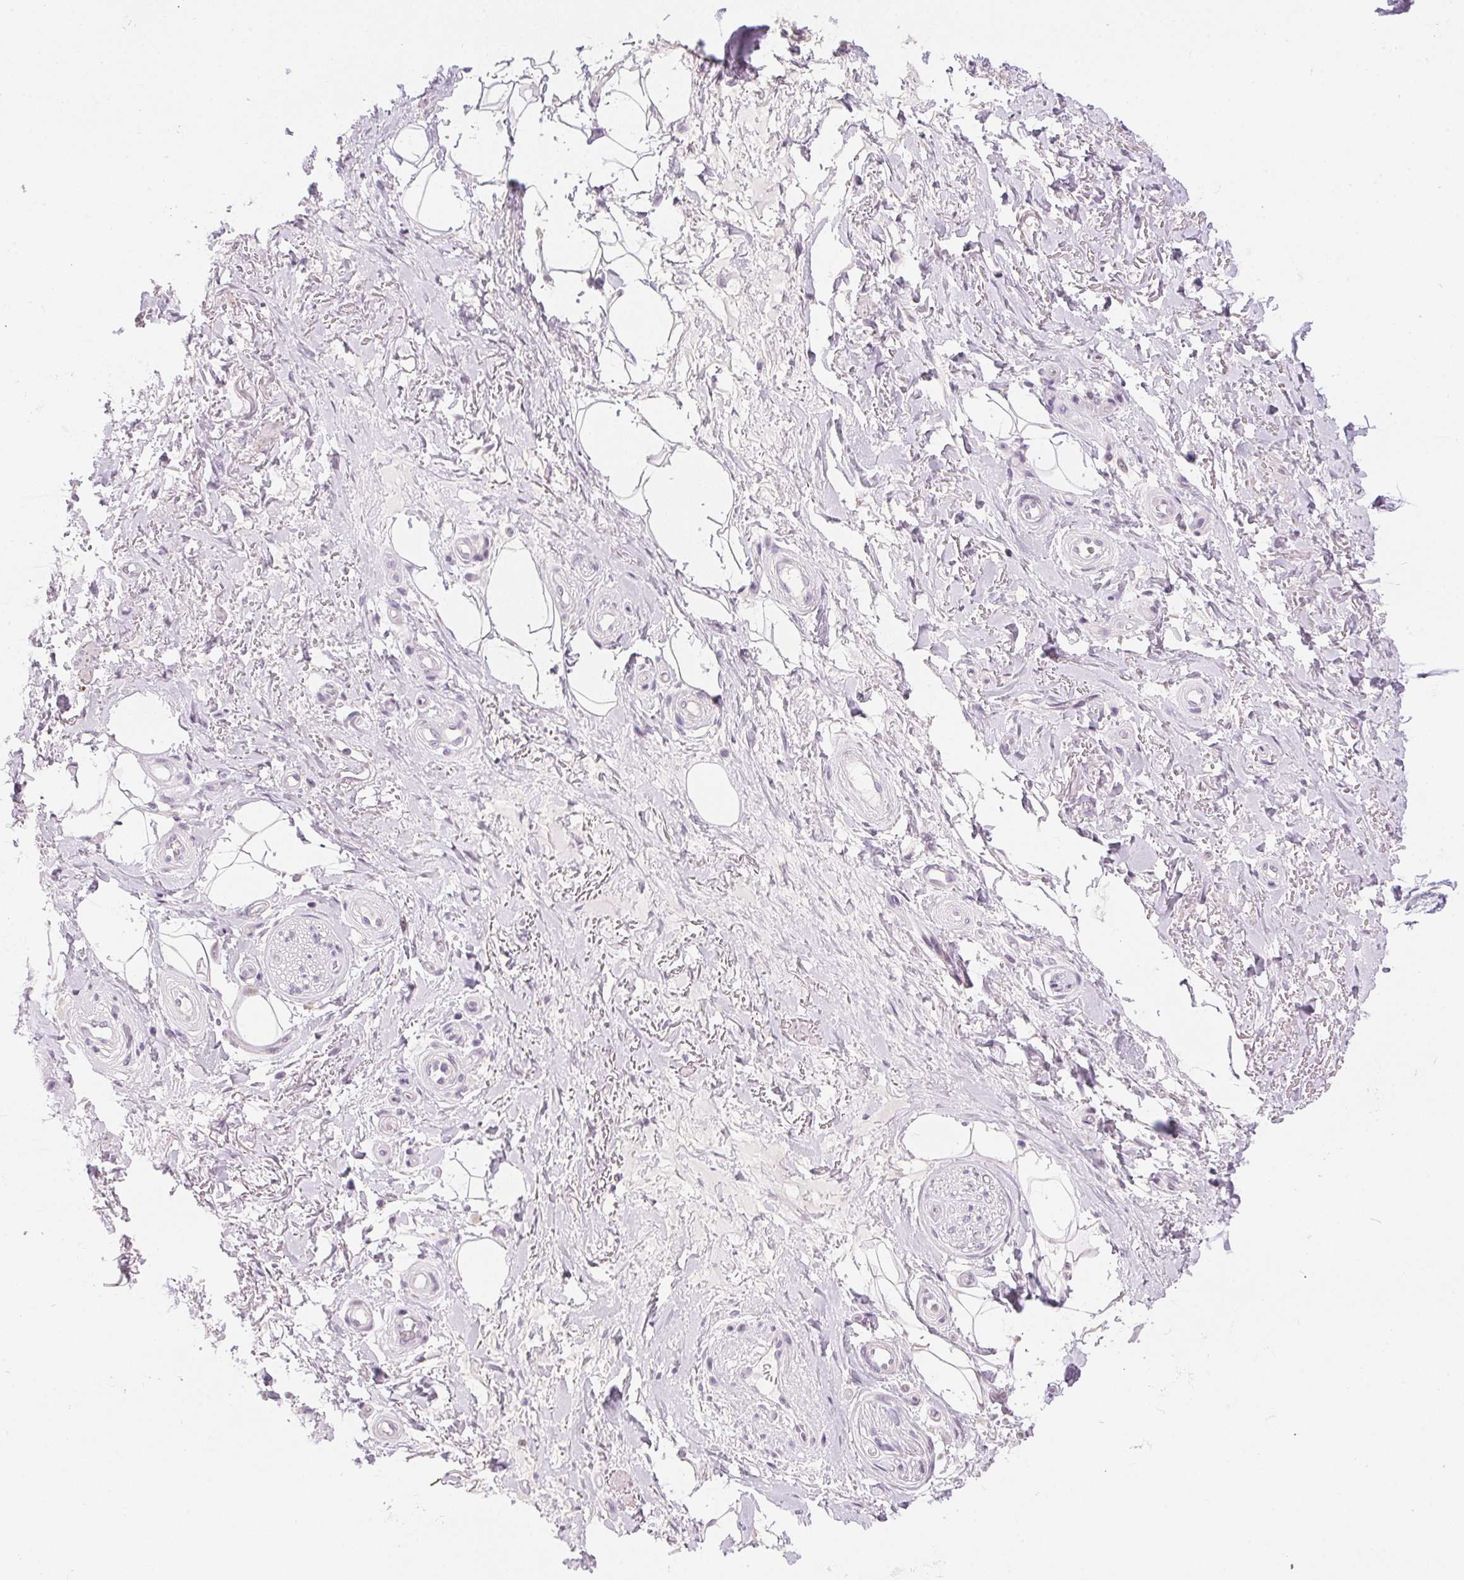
{"staining": {"intensity": "negative", "quantity": "none", "location": "none"}, "tissue": "adipose tissue", "cell_type": "Adipocytes", "image_type": "normal", "snomed": [{"axis": "morphology", "description": "Normal tissue, NOS"}, {"axis": "topography", "description": "Anal"}, {"axis": "topography", "description": "Peripheral nerve tissue"}], "caption": "Photomicrograph shows no significant protein positivity in adipocytes of unremarkable adipose tissue.", "gene": "GSDMC", "patient": {"sex": "male", "age": 53}}